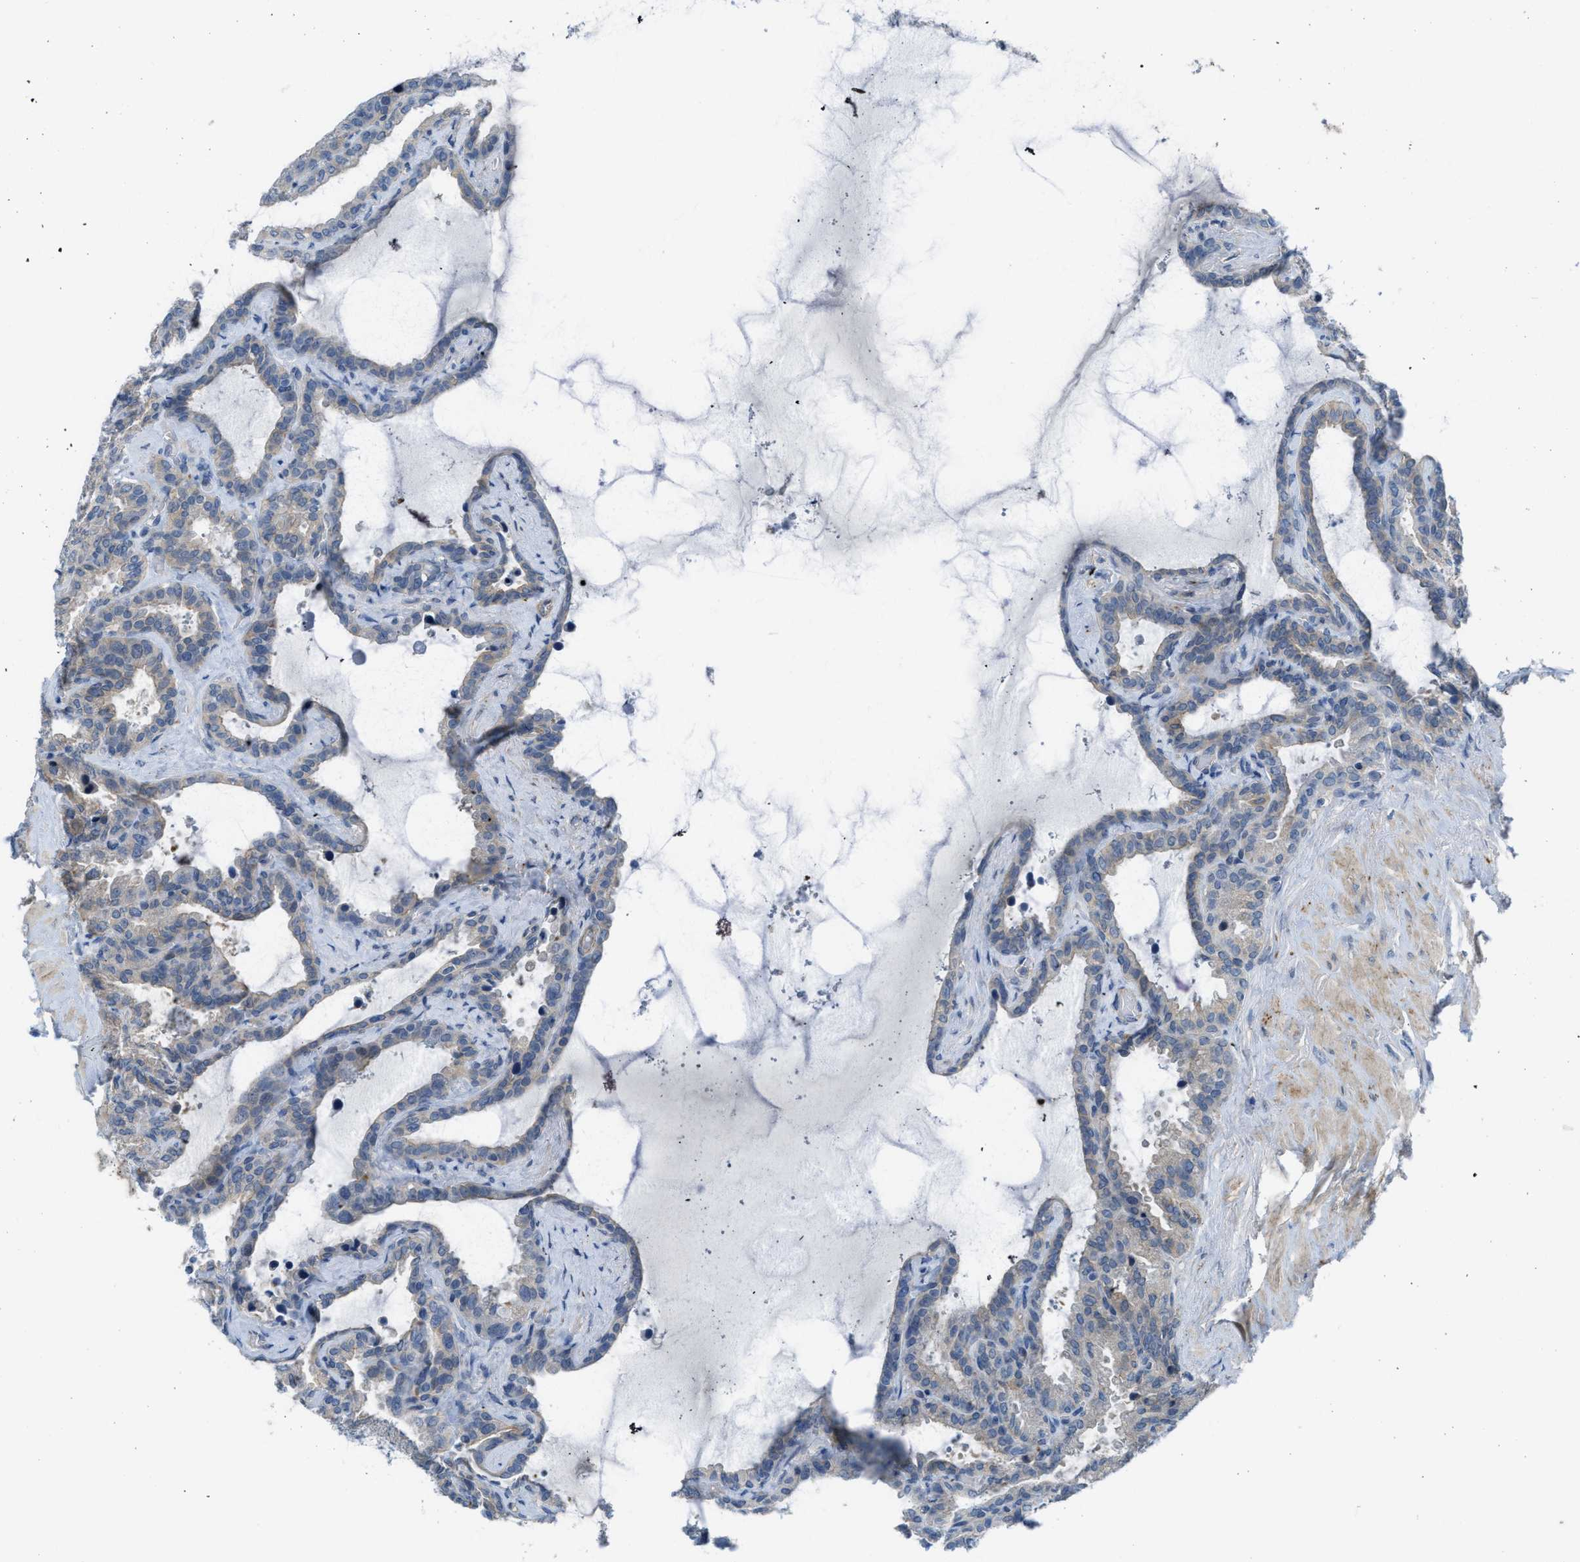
{"staining": {"intensity": "weak", "quantity": "25%-75%", "location": "cytoplasmic/membranous"}, "tissue": "seminal vesicle", "cell_type": "Glandular cells", "image_type": "normal", "snomed": [{"axis": "morphology", "description": "Normal tissue, NOS"}, {"axis": "topography", "description": "Seminal veicle"}], "caption": "Immunohistochemistry (IHC) (DAB (3,3'-diaminobenzidine)) staining of normal human seminal vesicle exhibits weak cytoplasmic/membranous protein staining in about 25%-75% of glandular cells.", "gene": "BAZ2B", "patient": {"sex": "male", "age": 46}}